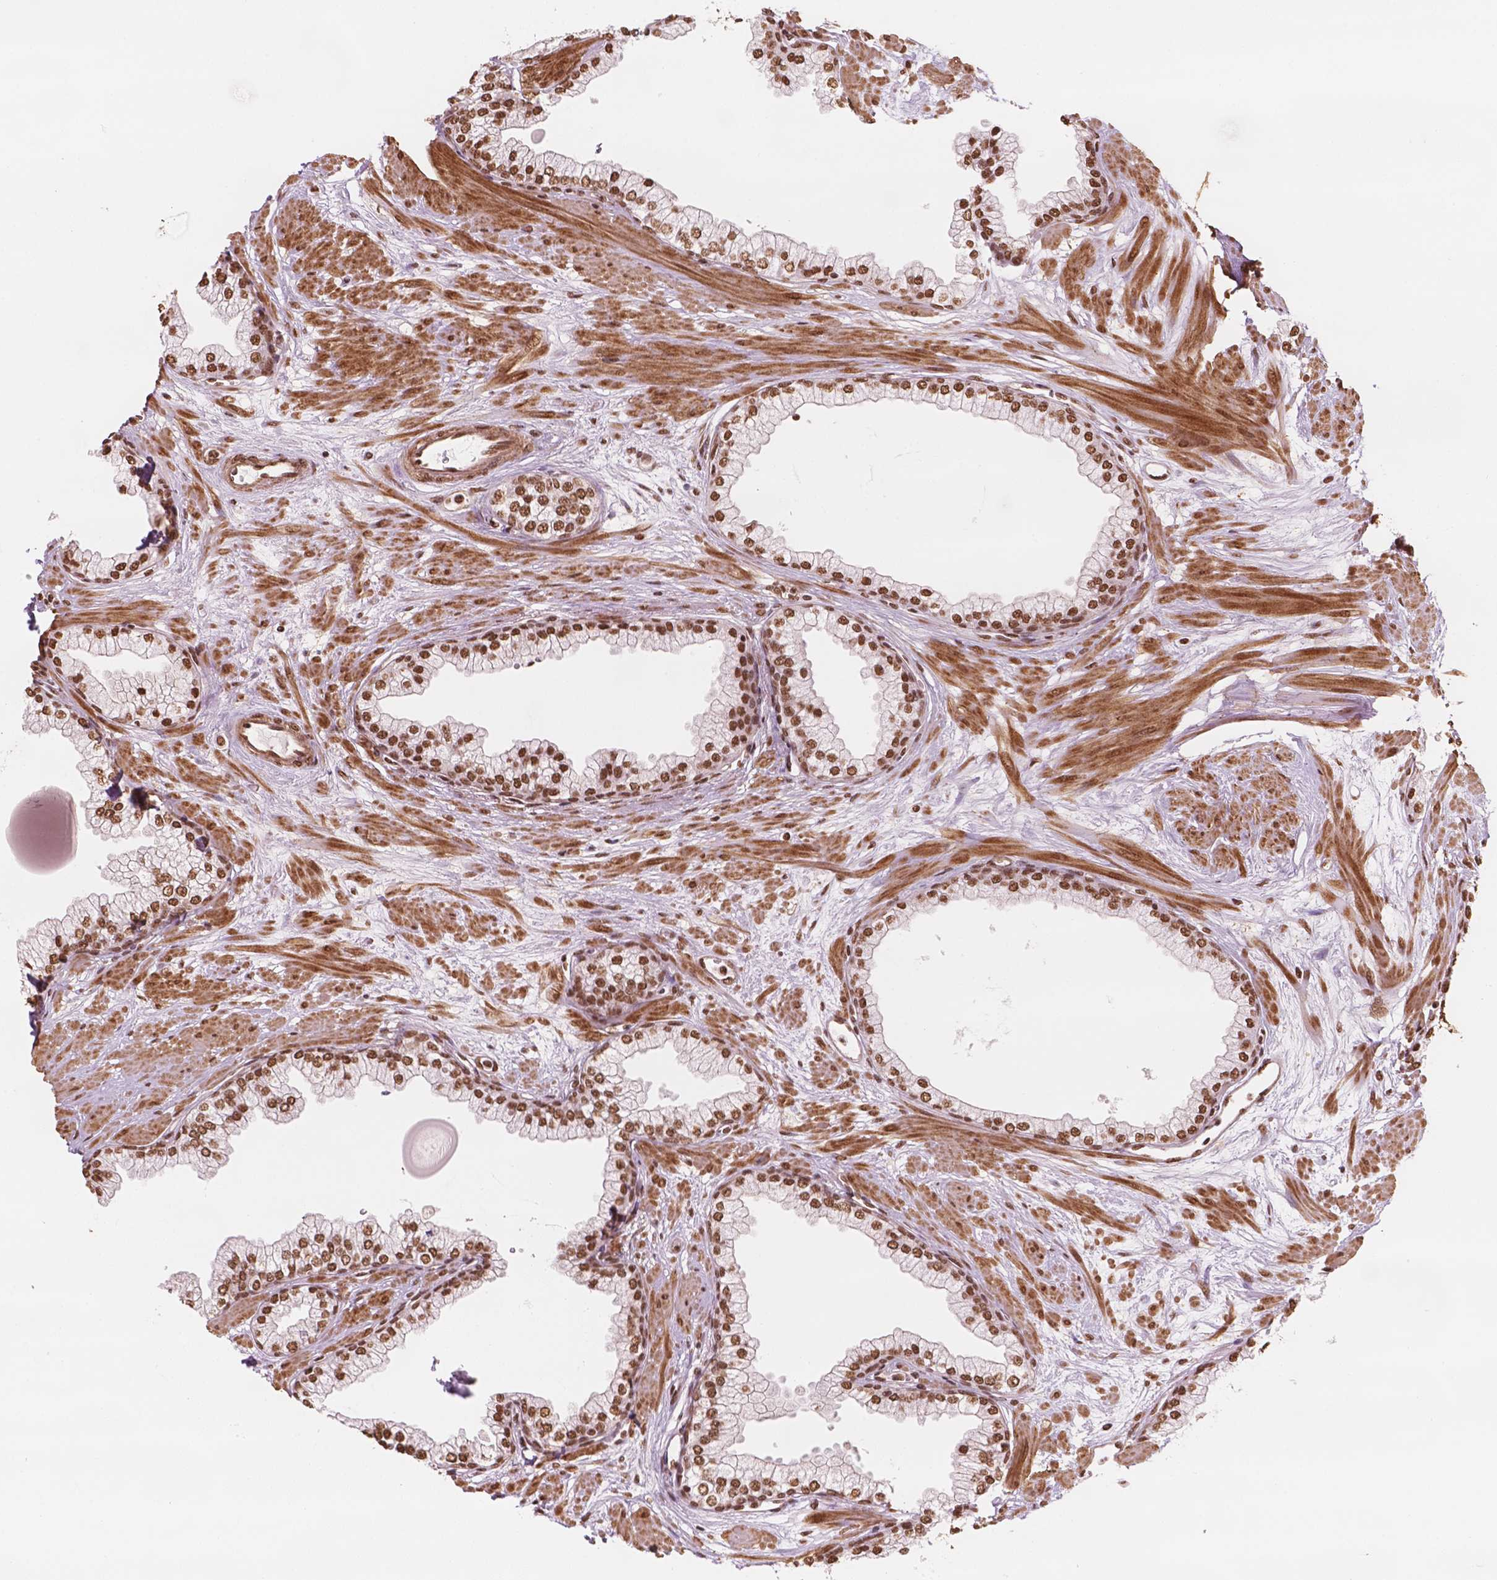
{"staining": {"intensity": "strong", "quantity": ">75%", "location": "nuclear"}, "tissue": "prostate", "cell_type": "Glandular cells", "image_type": "normal", "snomed": [{"axis": "morphology", "description": "Normal tissue, NOS"}, {"axis": "topography", "description": "Prostate"}, {"axis": "topography", "description": "Peripheral nerve tissue"}], "caption": "A photomicrograph showing strong nuclear positivity in approximately >75% of glandular cells in normal prostate, as visualized by brown immunohistochemical staining.", "gene": "GTF3C5", "patient": {"sex": "male", "age": 61}}